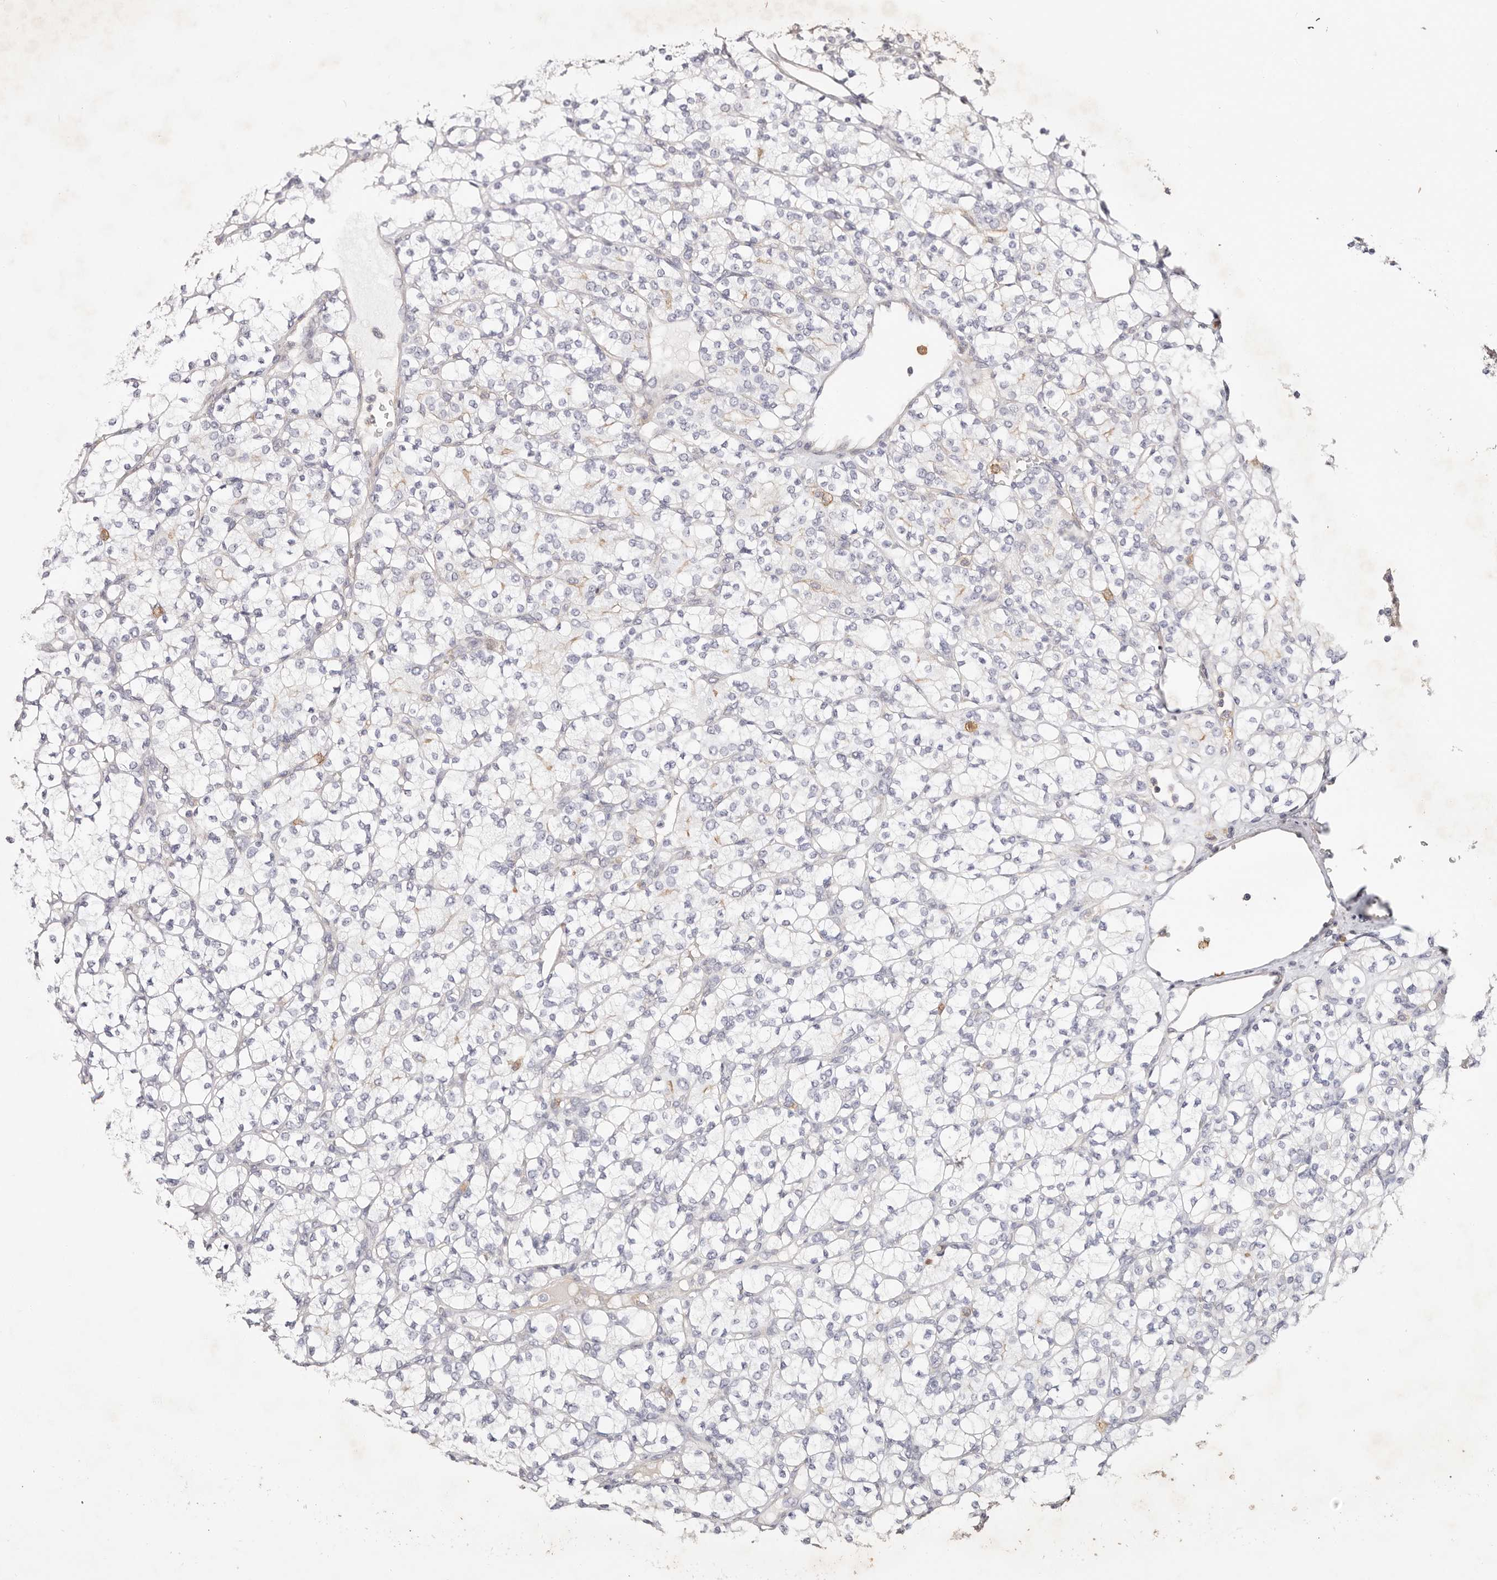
{"staining": {"intensity": "negative", "quantity": "none", "location": "none"}, "tissue": "renal cancer", "cell_type": "Tumor cells", "image_type": "cancer", "snomed": [{"axis": "morphology", "description": "Adenocarcinoma, NOS"}, {"axis": "topography", "description": "Kidney"}], "caption": "Immunohistochemistry histopathology image of neoplastic tissue: adenocarcinoma (renal) stained with DAB (3,3'-diaminobenzidine) demonstrates no significant protein expression in tumor cells. Nuclei are stained in blue.", "gene": "SLC35B2", "patient": {"sex": "male", "age": 77}}